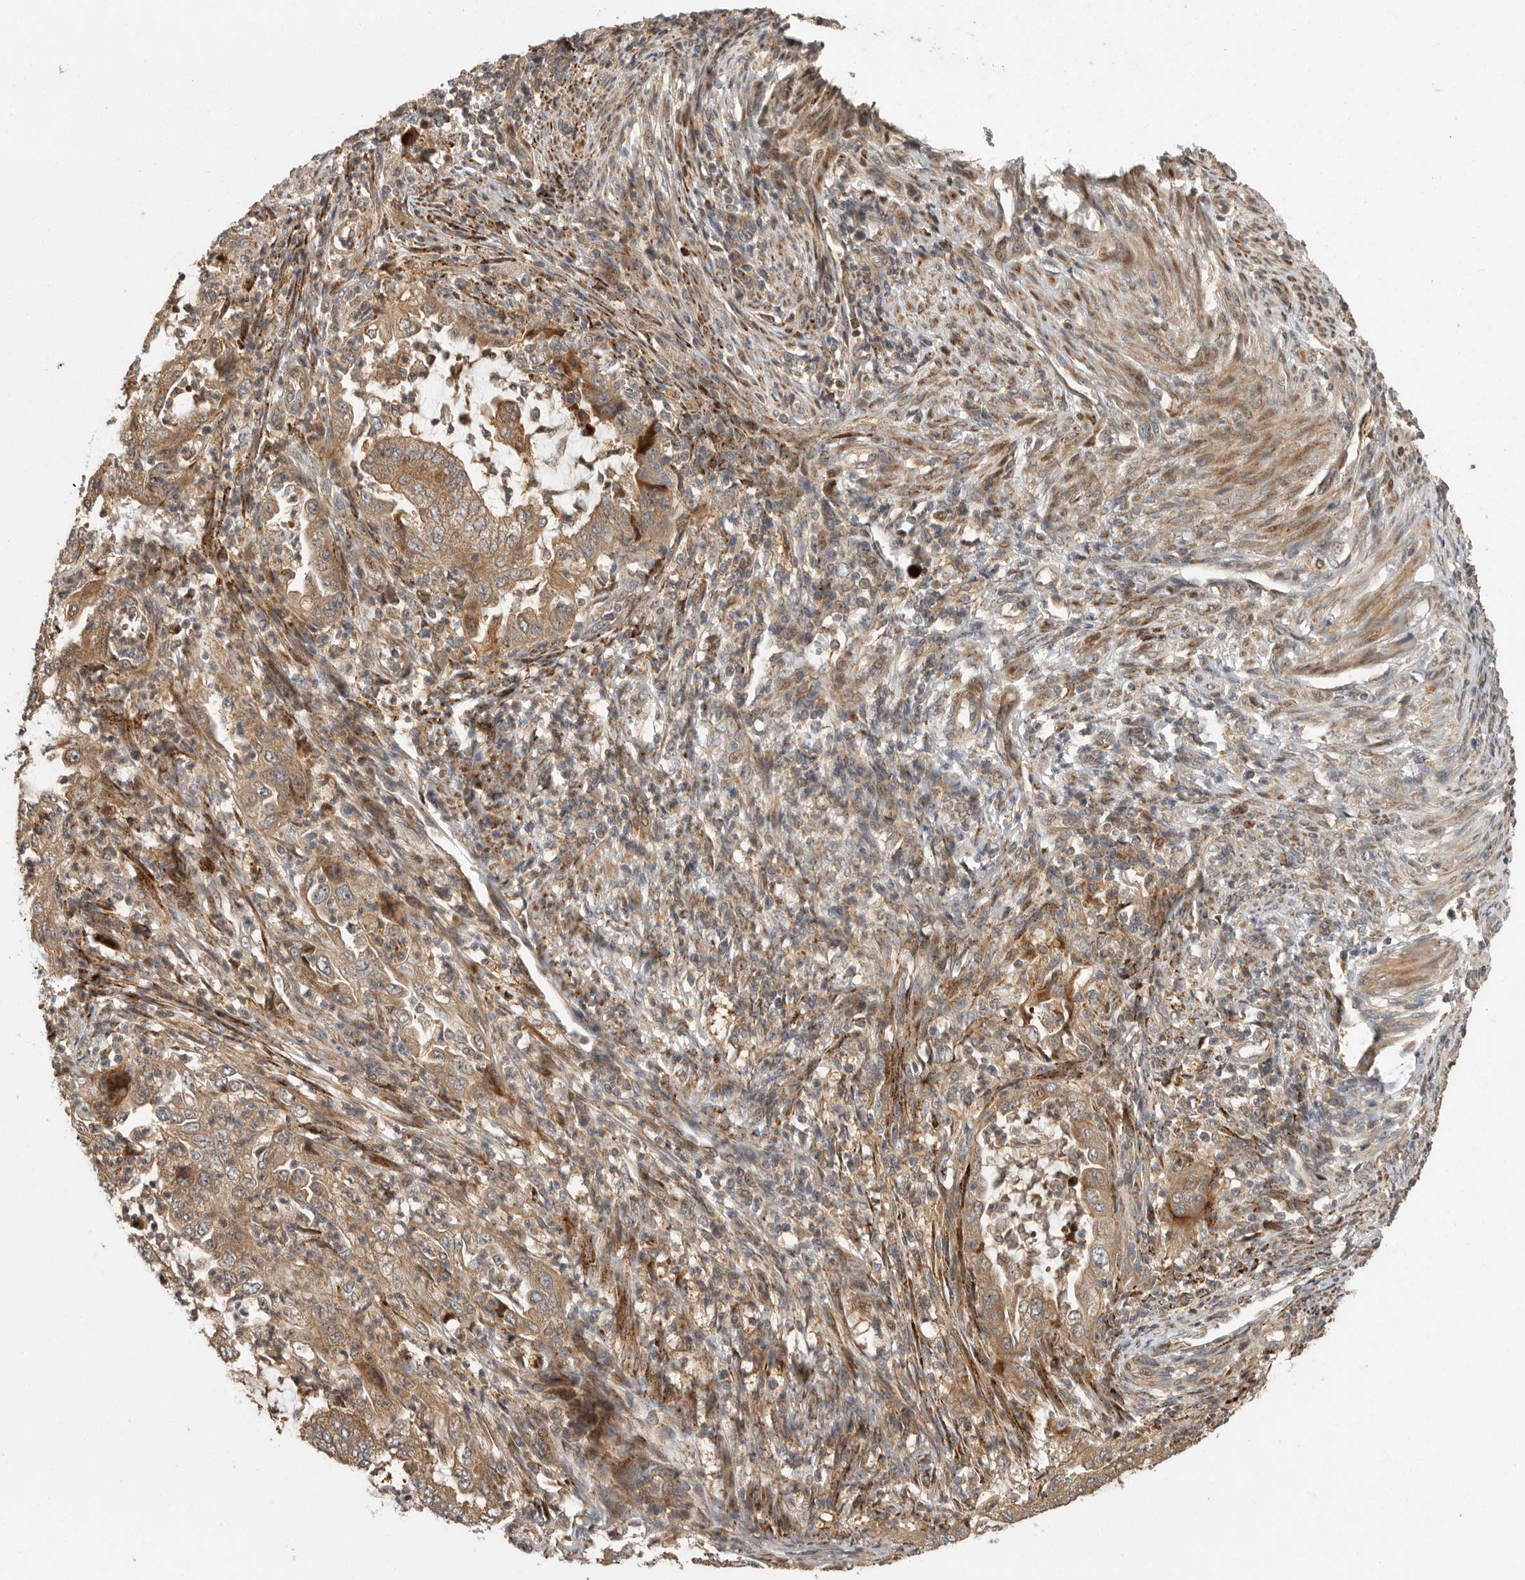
{"staining": {"intensity": "moderate", "quantity": ">75%", "location": "cytoplasmic/membranous"}, "tissue": "endometrial cancer", "cell_type": "Tumor cells", "image_type": "cancer", "snomed": [{"axis": "morphology", "description": "Adenocarcinoma, NOS"}, {"axis": "topography", "description": "Endometrium"}], "caption": "The immunohistochemical stain highlights moderate cytoplasmic/membranous expression in tumor cells of endometrial adenocarcinoma tissue. (Brightfield microscopy of DAB IHC at high magnification).", "gene": "SWT1", "patient": {"sex": "female", "age": 51}}